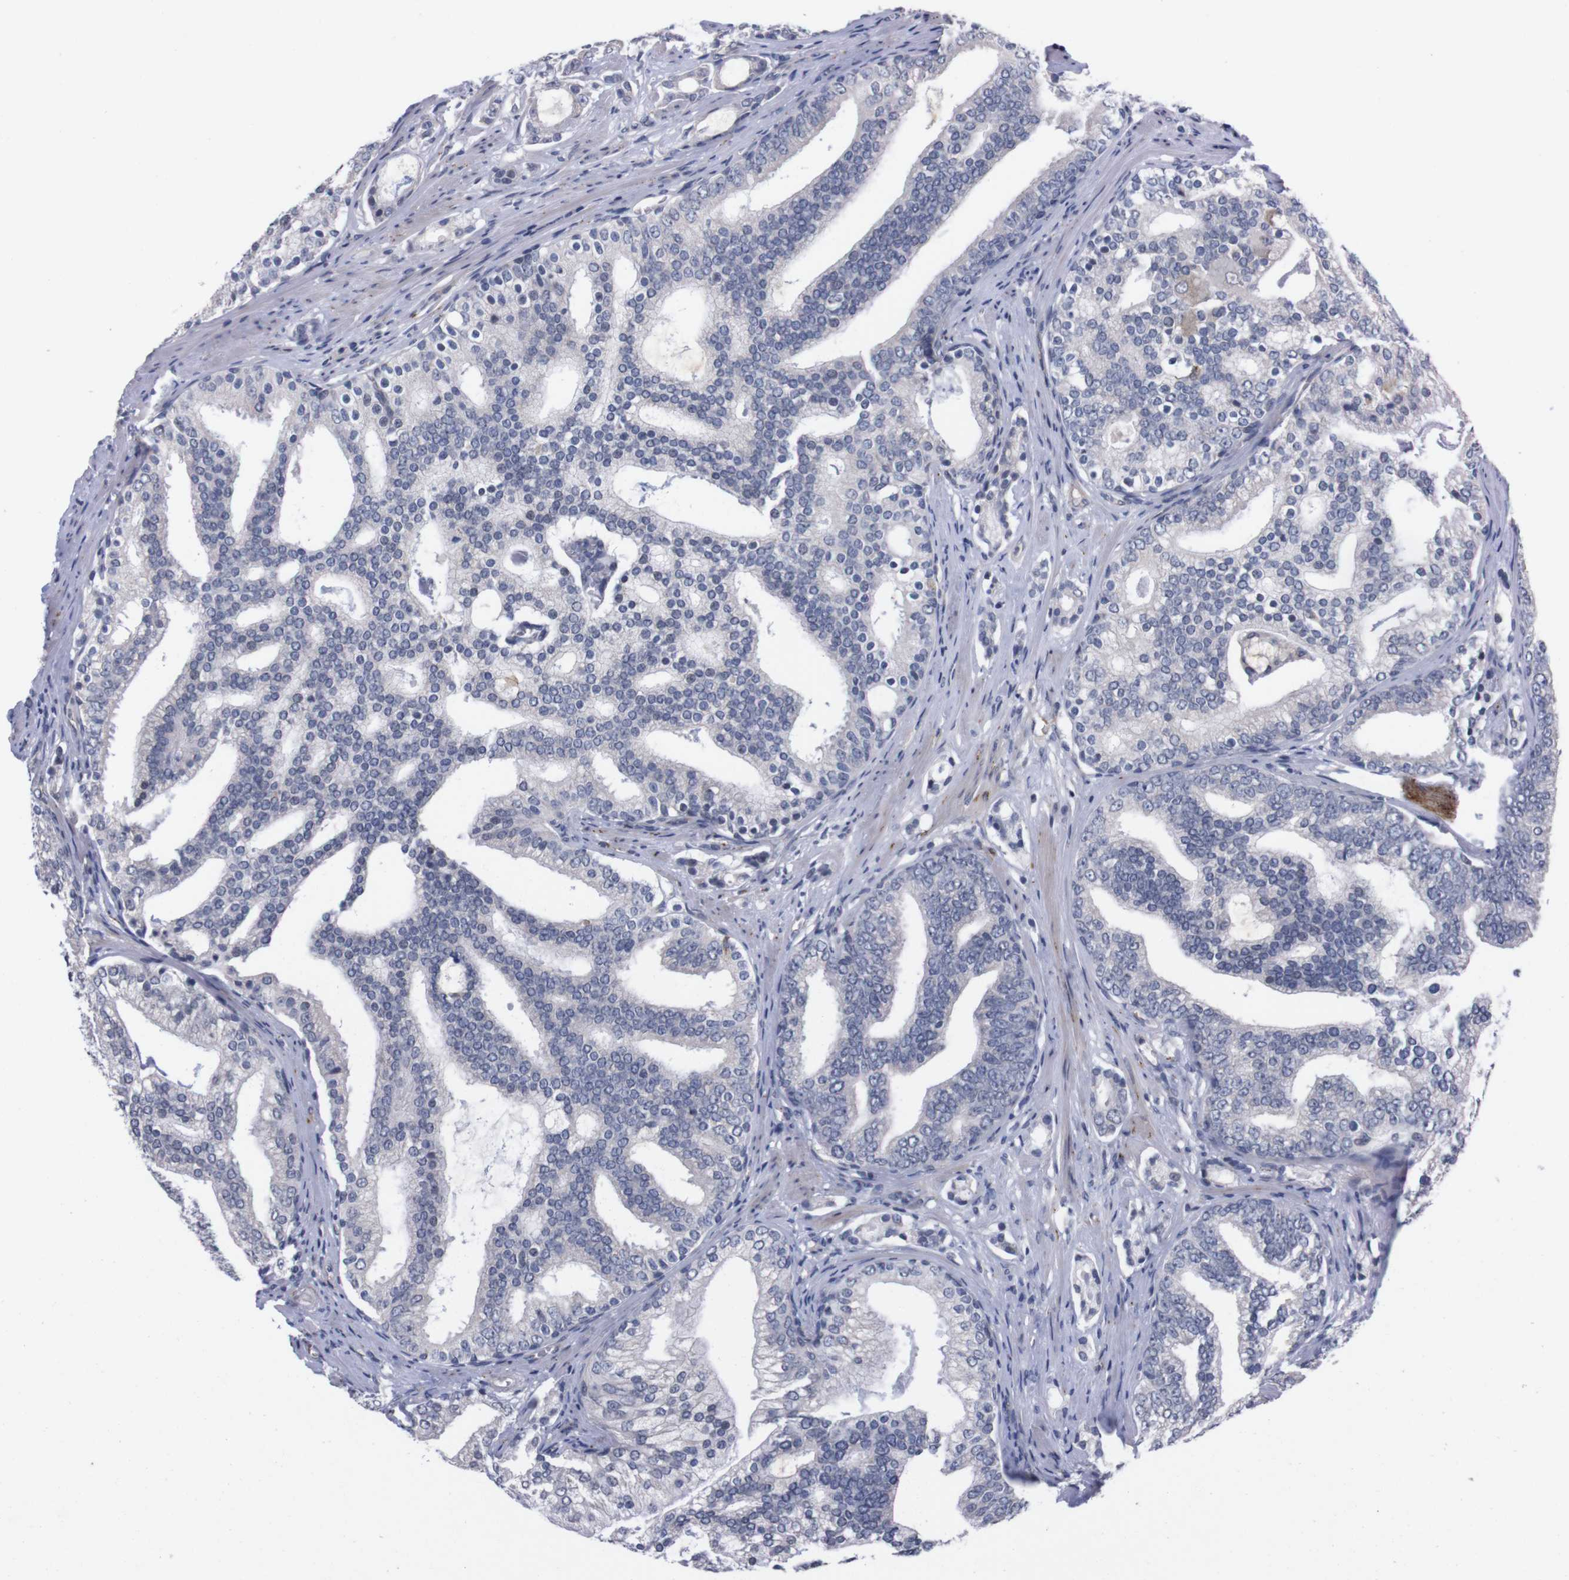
{"staining": {"intensity": "negative", "quantity": "none", "location": "none"}, "tissue": "prostate cancer", "cell_type": "Tumor cells", "image_type": "cancer", "snomed": [{"axis": "morphology", "description": "Adenocarcinoma, Low grade"}, {"axis": "topography", "description": "Prostate"}], "caption": "Tumor cells are negative for protein expression in human low-grade adenocarcinoma (prostate). (DAB (3,3'-diaminobenzidine) immunohistochemistry visualized using brightfield microscopy, high magnification).", "gene": "TNFRSF21", "patient": {"sex": "male", "age": 58}}